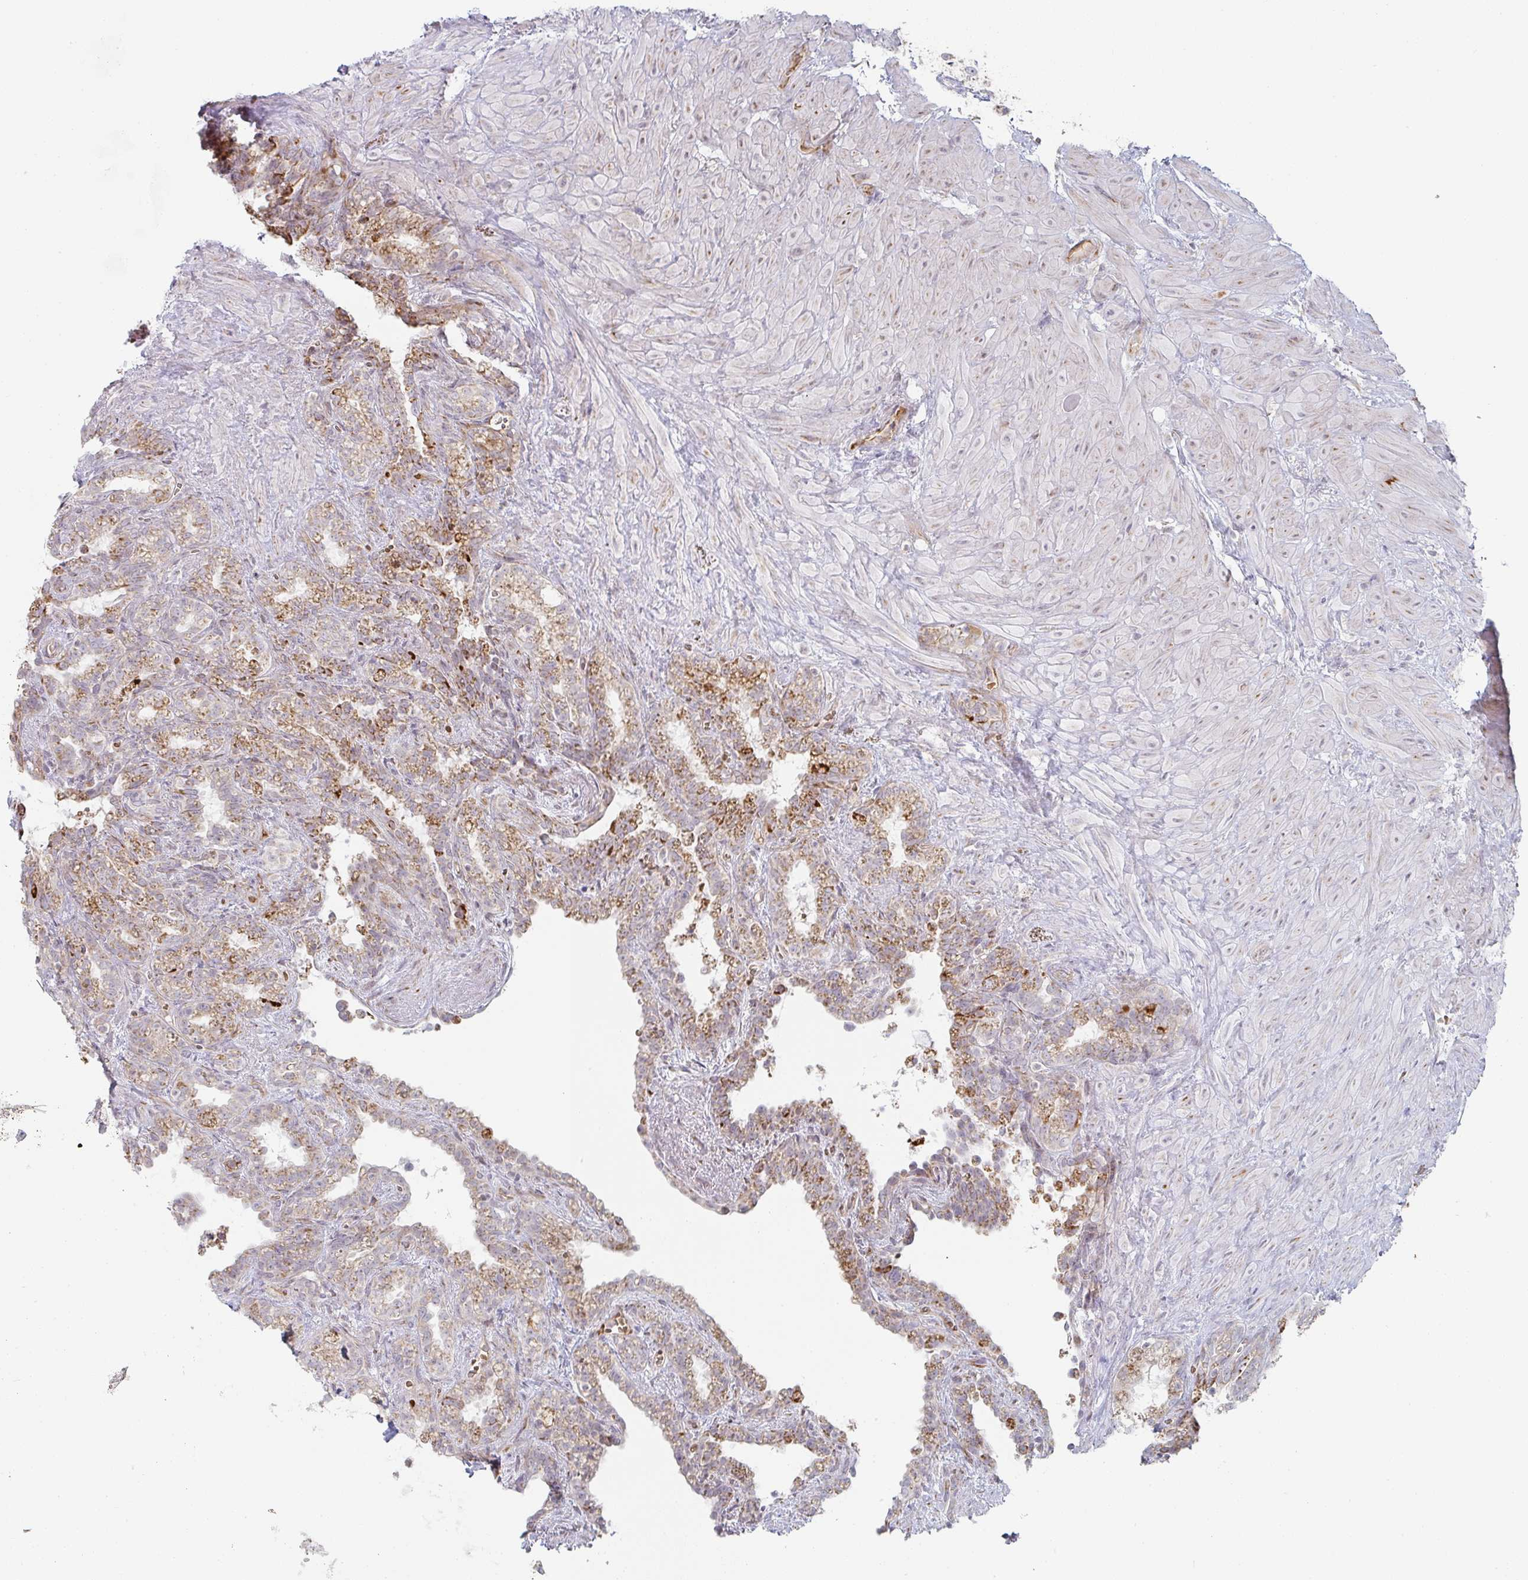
{"staining": {"intensity": "moderate", "quantity": "25%-75%", "location": "cytoplasmic/membranous"}, "tissue": "seminal vesicle", "cell_type": "Glandular cells", "image_type": "normal", "snomed": [{"axis": "morphology", "description": "Normal tissue, NOS"}, {"axis": "topography", "description": "Seminal veicle"}], "caption": "Immunohistochemical staining of benign seminal vesicle displays 25%-75% levels of moderate cytoplasmic/membranous protein staining in approximately 25%-75% of glandular cells.", "gene": "ZNF526", "patient": {"sex": "male", "age": 76}}